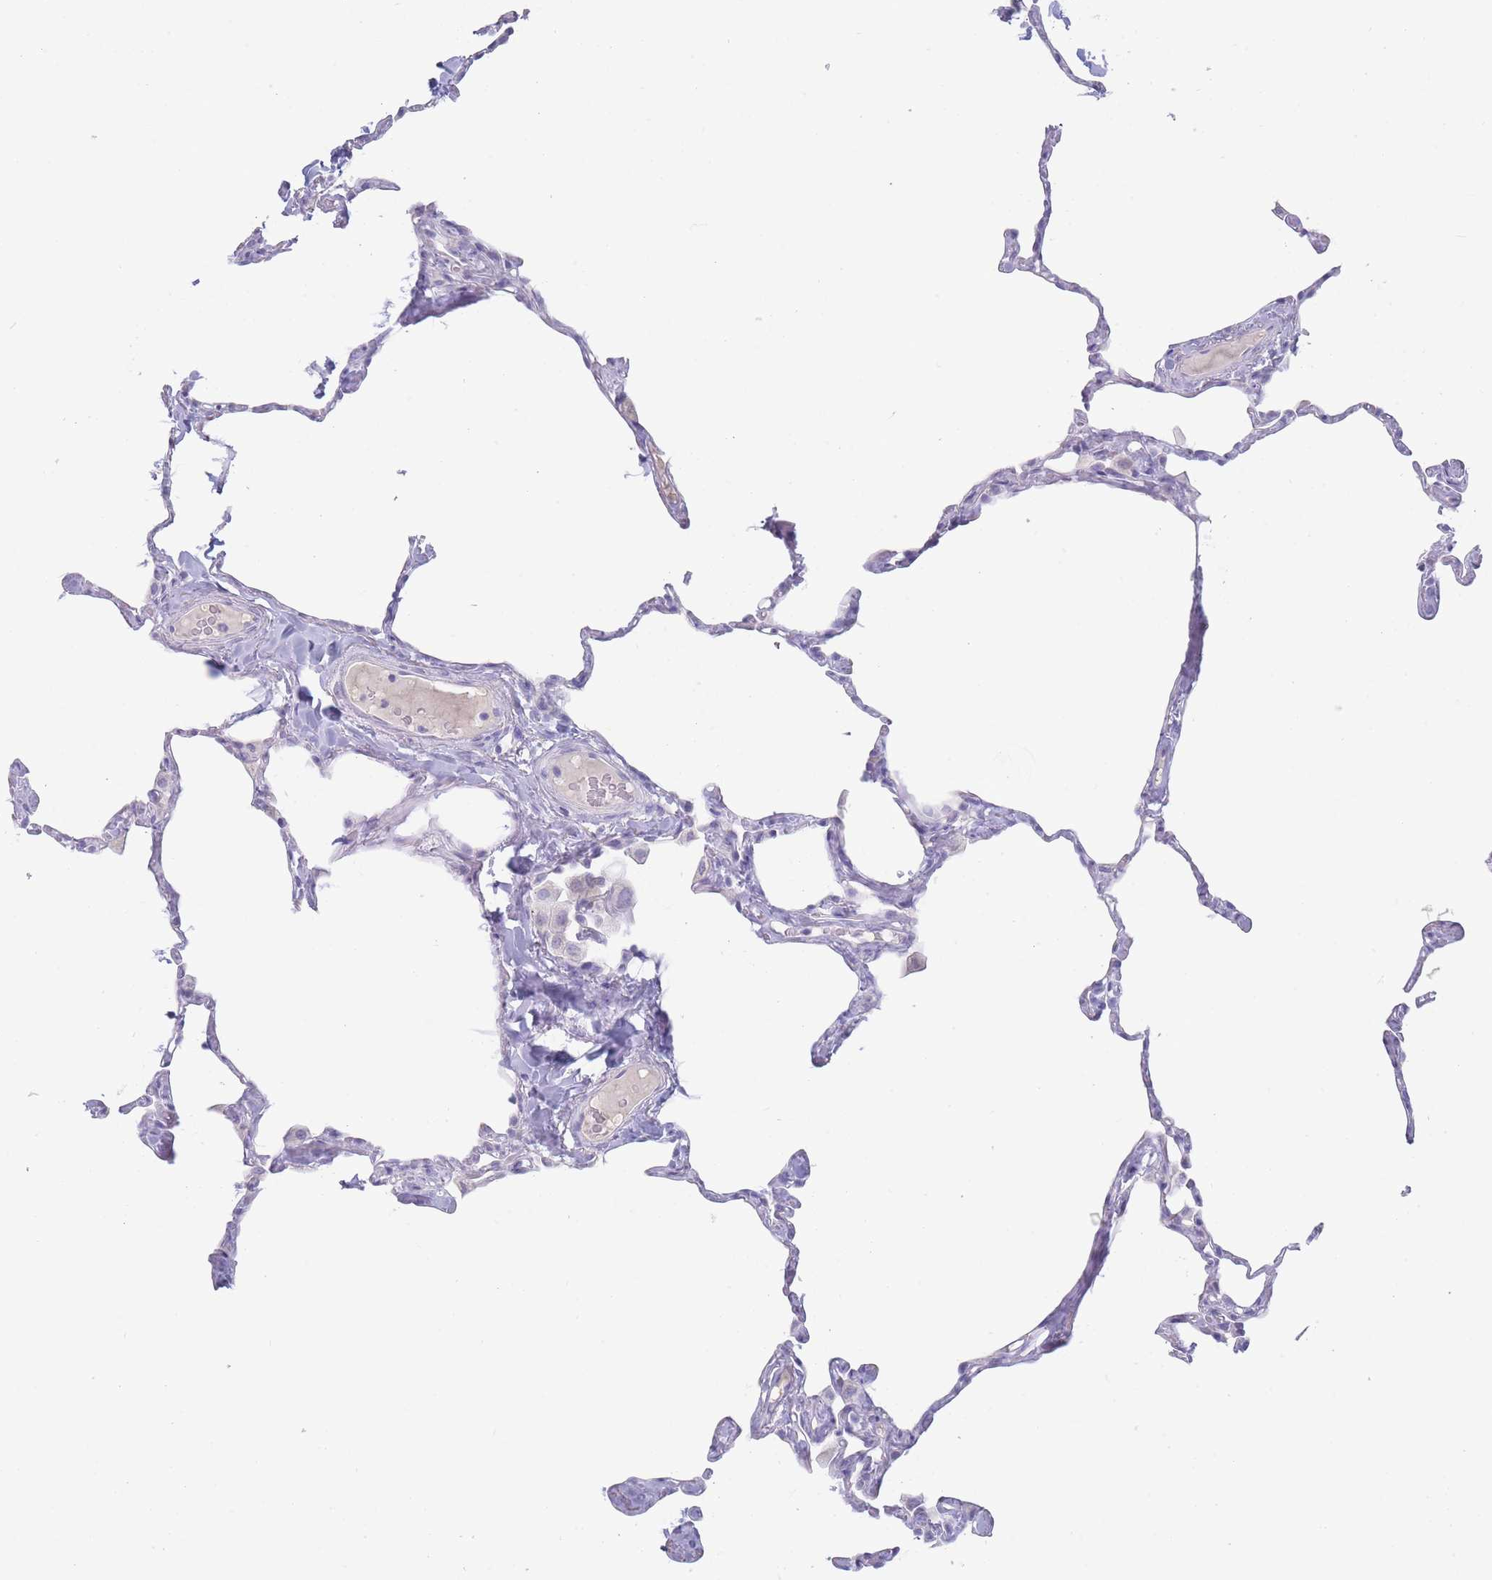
{"staining": {"intensity": "negative", "quantity": "none", "location": "none"}, "tissue": "lung", "cell_type": "Alveolar cells", "image_type": "normal", "snomed": [{"axis": "morphology", "description": "Normal tissue, NOS"}, {"axis": "topography", "description": "Lung"}], "caption": "A high-resolution micrograph shows IHC staining of normal lung, which shows no significant staining in alveolar cells. The staining is performed using DAB (3,3'-diaminobenzidine) brown chromogen with nuclei counter-stained in using hematoxylin.", "gene": "GPR12", "patient": {"sex": "male", "age": 65}}